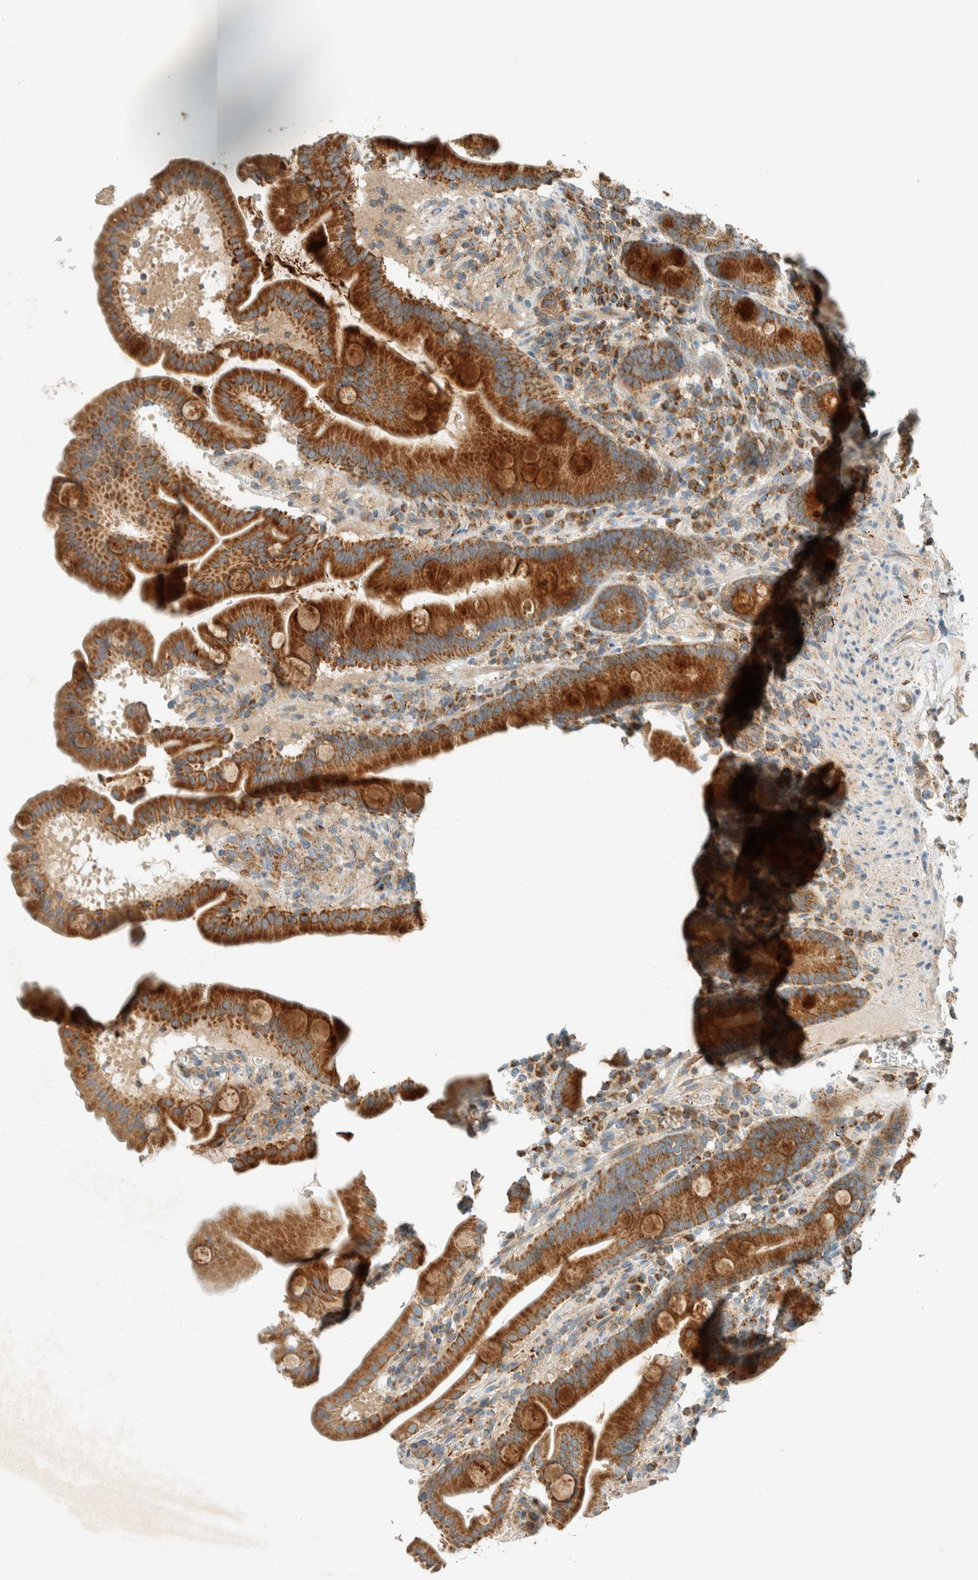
{"staining": {"intensity": "strong", "quantity": ">75%", "location": "cytoplasmic/membranous"}, "tissue": "duodenum", "cell_type": "Glandular cells", "image_type": "normal", "snomed": [{"axis": "morphology", "description": "Normal tissue, NOS"}, {"axis": "topography", "description": "Duodenum"}], "caption": "High-magnification brightfield microscopy of benign duodenum stained with DAB (3,3'-diaminobenzidine) (brown) and counterstained with hematoxylin (blue). glandular cells exhibit strong cytoplasmic/membranous staining is appreciated in approximately>75% of cells. Nuclei are stained in blue.", "gene": "SPAG5", "patient": {"sex": "male", "age": 54}}